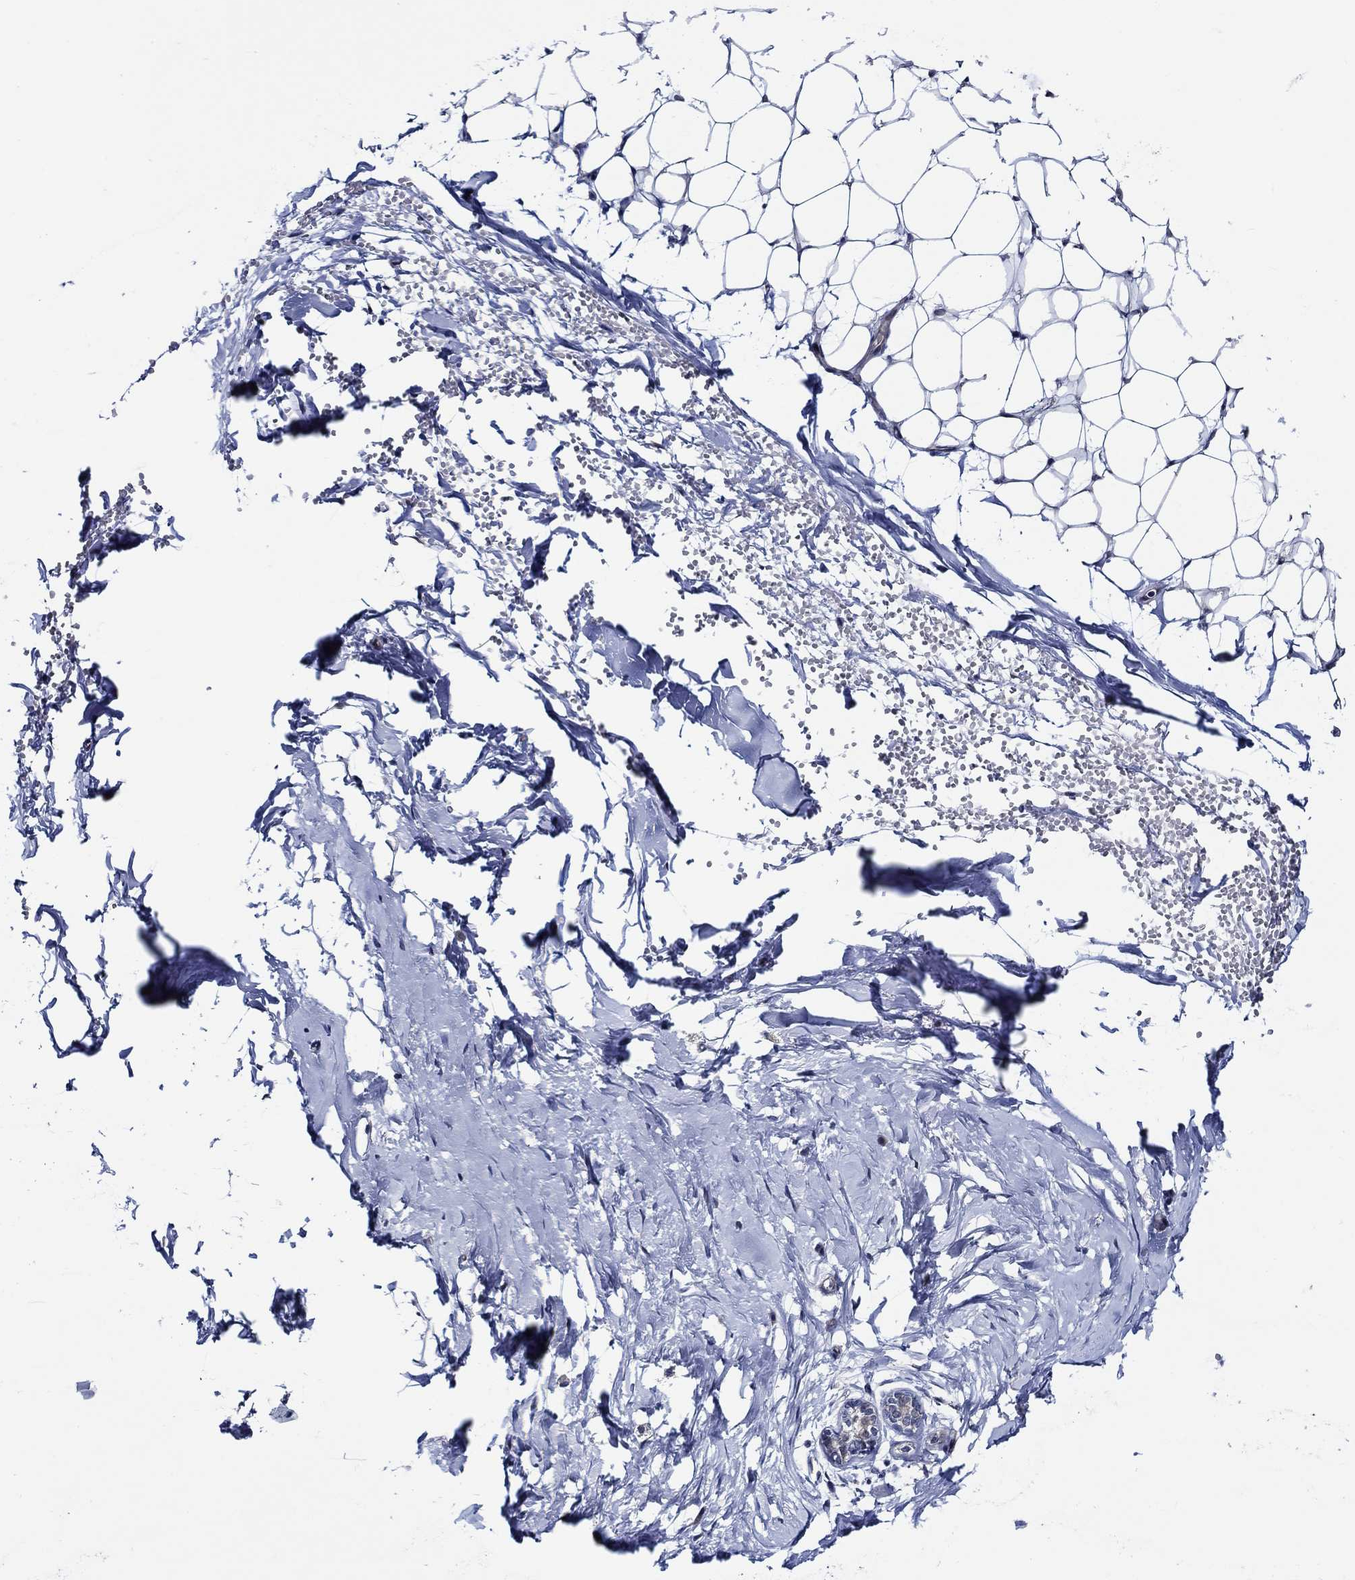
{"staining": {"intensity": "negative", "quantity": "none", "location": "none"}, "tissue": "breast", "cell_type": "Adipocytes", "image_type": "normal", "snomed": [{"axis": "morphology", "description": "Normal tissue, NOS"}, {"axis": "topography", "description": "Breast"}], "caption": "Immunohistochemistry (IHC) image of benign breast: breast stained with DAB exhibits no significant protein expression in adipocytes.", "gene": "C8orf48", "patient": {"sex": "female", "age": 37}}